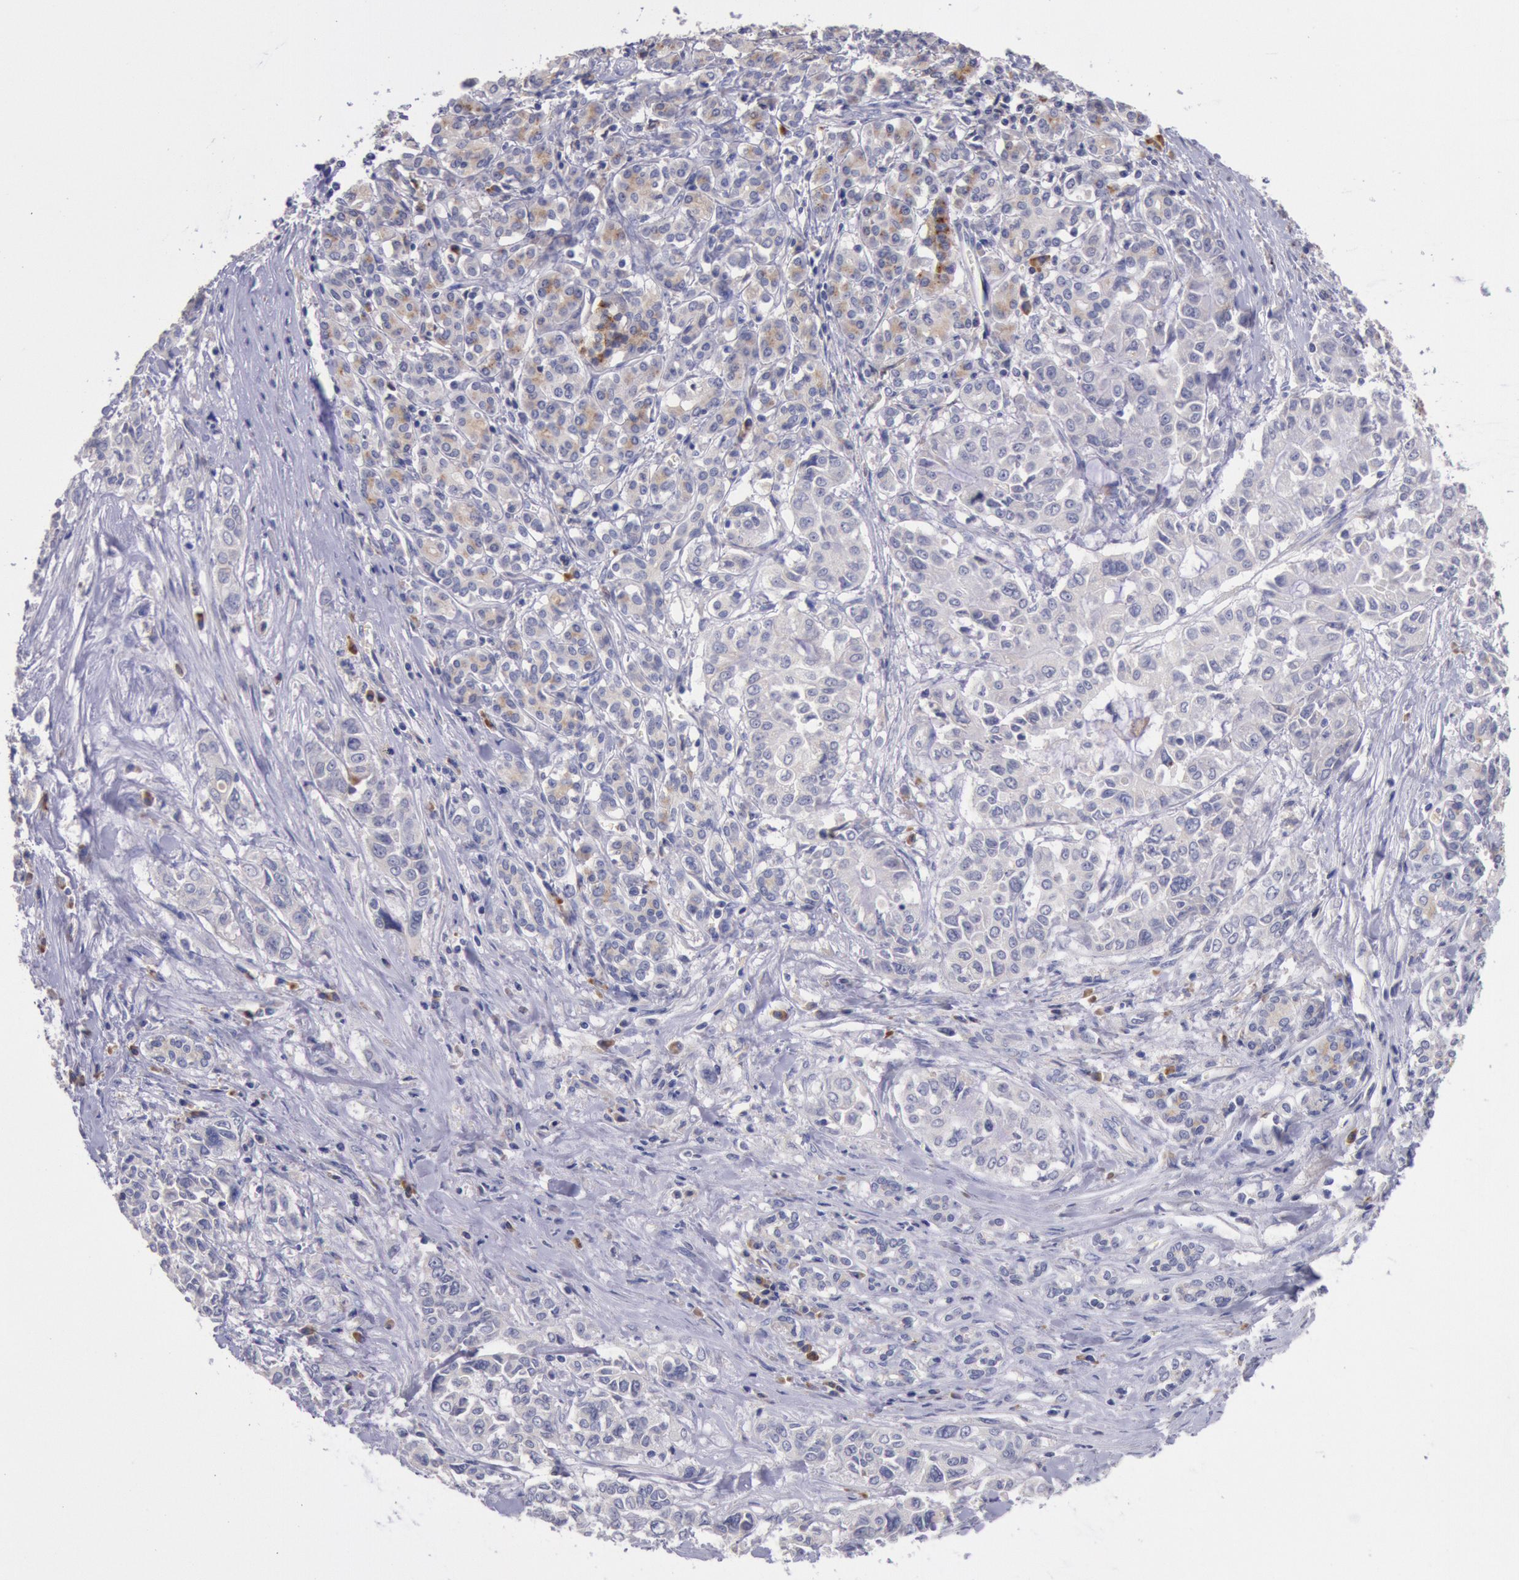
{"staining": {"intensity": "negative", "quantity": "none", "location": "none"}, "tissue": "pancreatic cancer", "cell_type": "Tumor cells", "image_type": "cancer", "snomed": [{"axis": "morphology", "description": "Adenocarcinoma, NOS"}, {"axis": "topography", "description": "Pancreas"}], "caption": "A micrograph of adenocarcinoma (pancreatic) stained for a protein reveals no brown staining in tumor cells.", "gene": "GAL3ST1", "patient": {"sex": "female", "age": 52}}